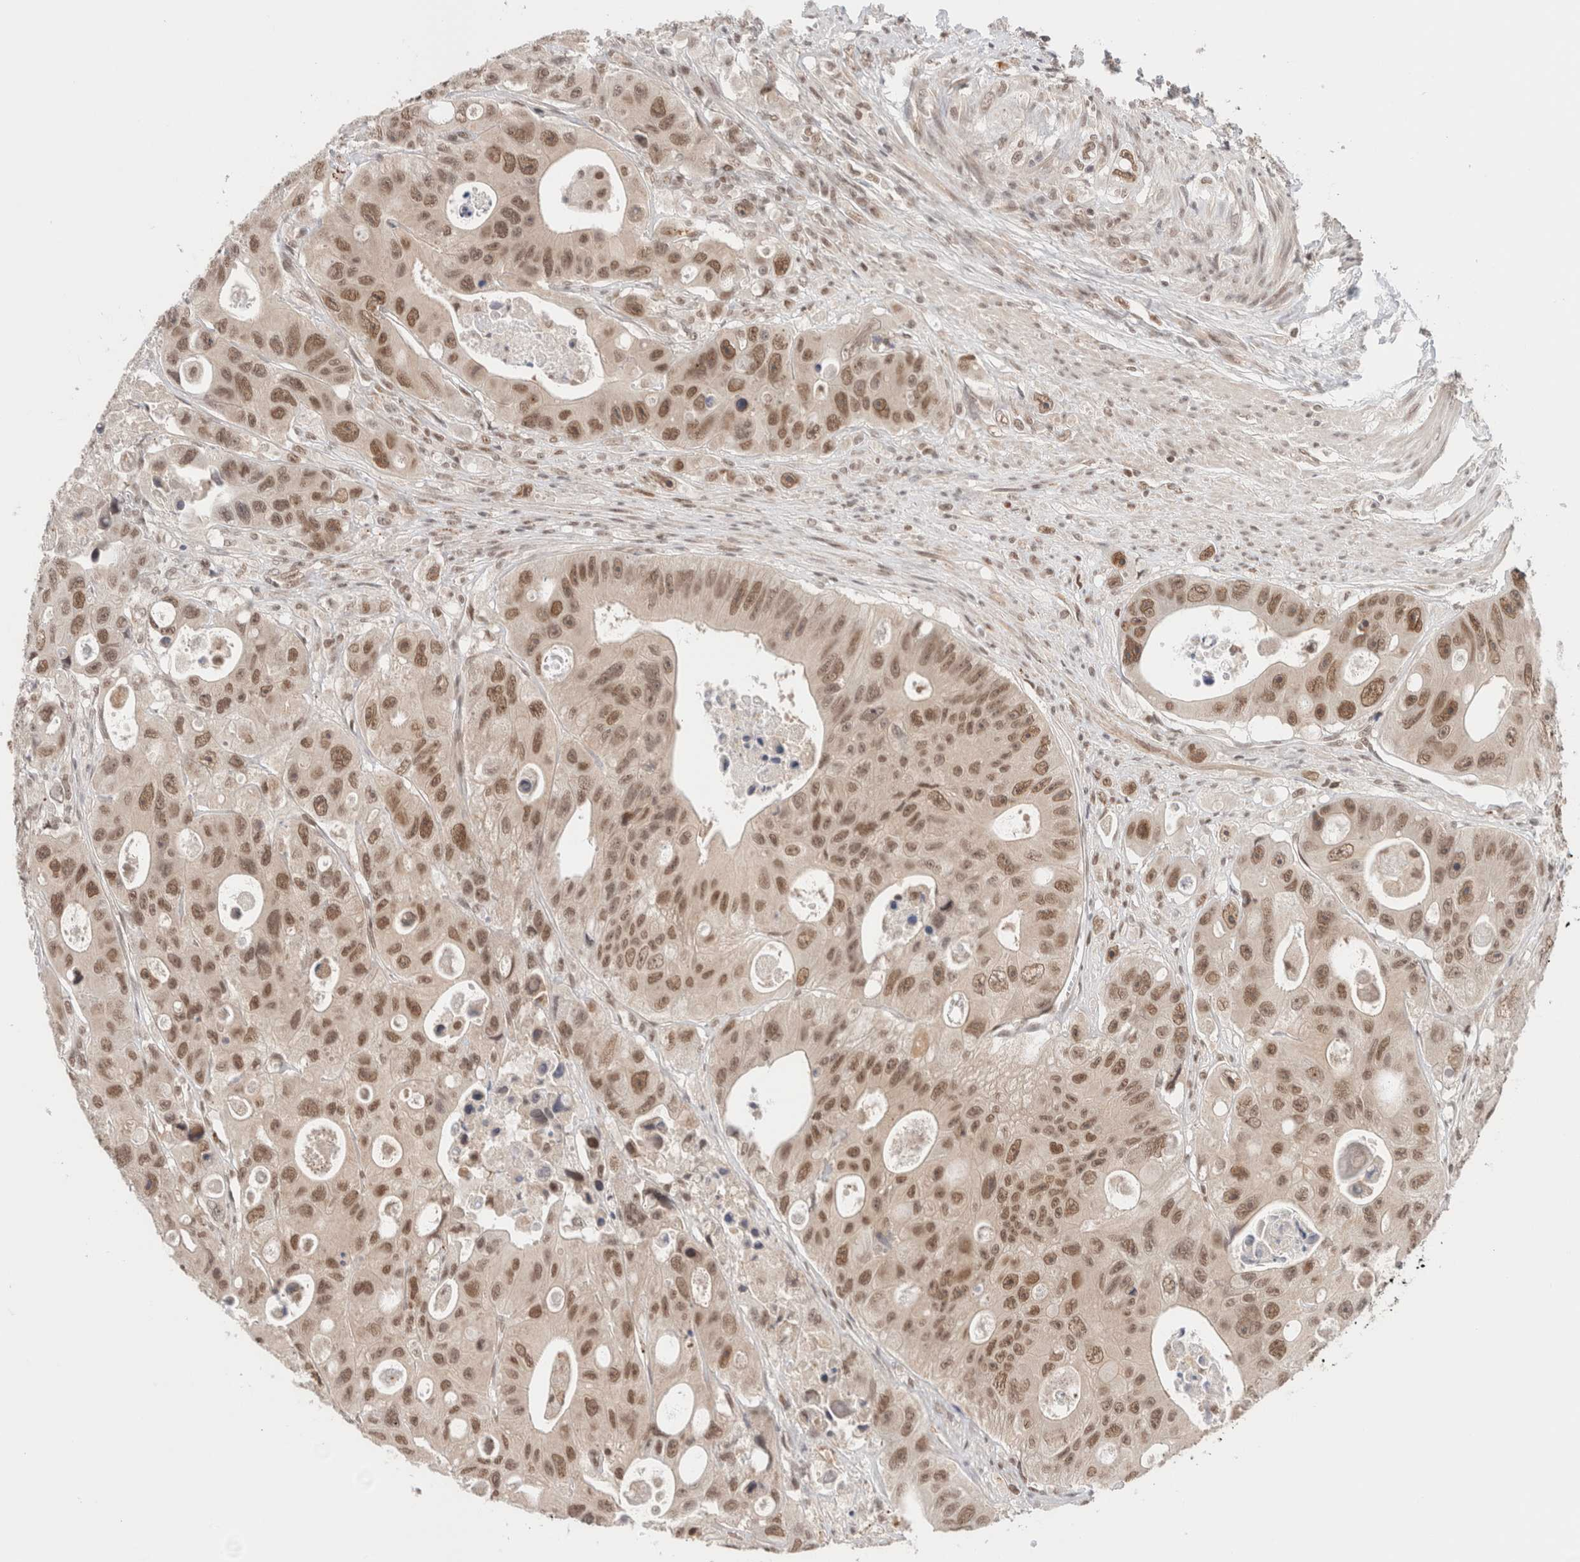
{"staining": {"intensity": "moderate", "quantity": ">75%", "location": "nuclear"}, "tissue": "colorectal cancer", "cell_type": "Tumor cells", "image_type": "cancer", "snomed": [{"axis": "morphology", "description": "Adenocarcinoma, NOS"}, {"axis": "topography", "description": "Colon"}], "caption": "IHC (DAB) staining of colorectal adenocarcinoma demonstrates moderate nuclear protein staining in about >75% of tumor cells.", "gene": "GATAD2A", "patient": {"sex": "female", "age": 46}}